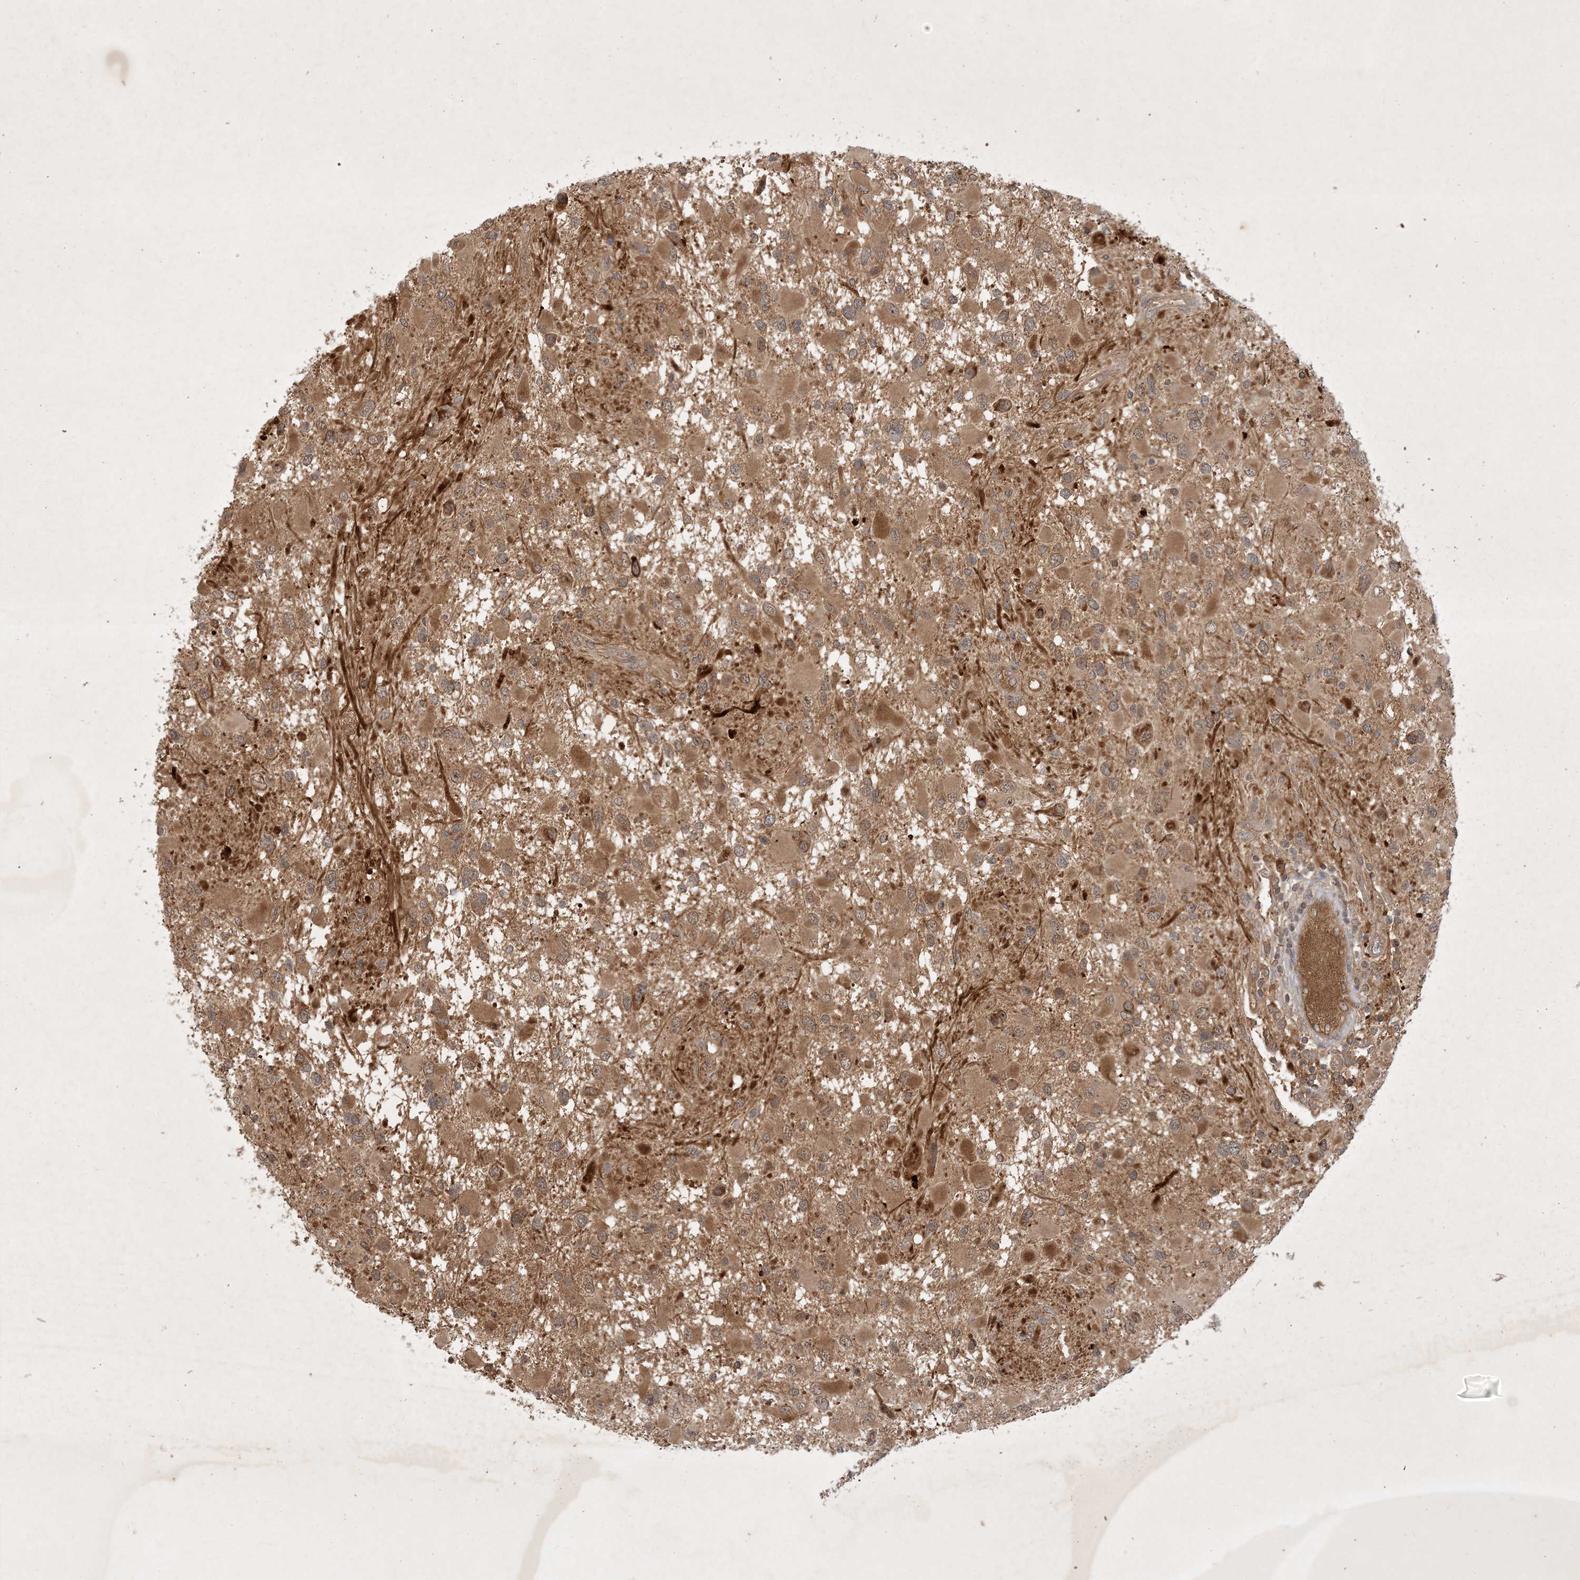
{"staining": {"intensity": "moderate", "quantity": ">75%", "location": "cytoplasmic/membranous,nuclear"}, "tissue": "glioma", "cell_type": "Tumor cells", "image_type": "cancer", "snomed": [{"axis": "morphology", "description": "Glioma, malignant, High grade"}, {"axis": "topography", "description": "Brain"}], "caption": "A brown stain labels moderate cytoplasmic/membranous and nuclear positivity of a protein in human malignant glioma (high-grade) tumor cells.", "gene": "ZCCHC4", "patient": {"sex": "male", "age": 53}}